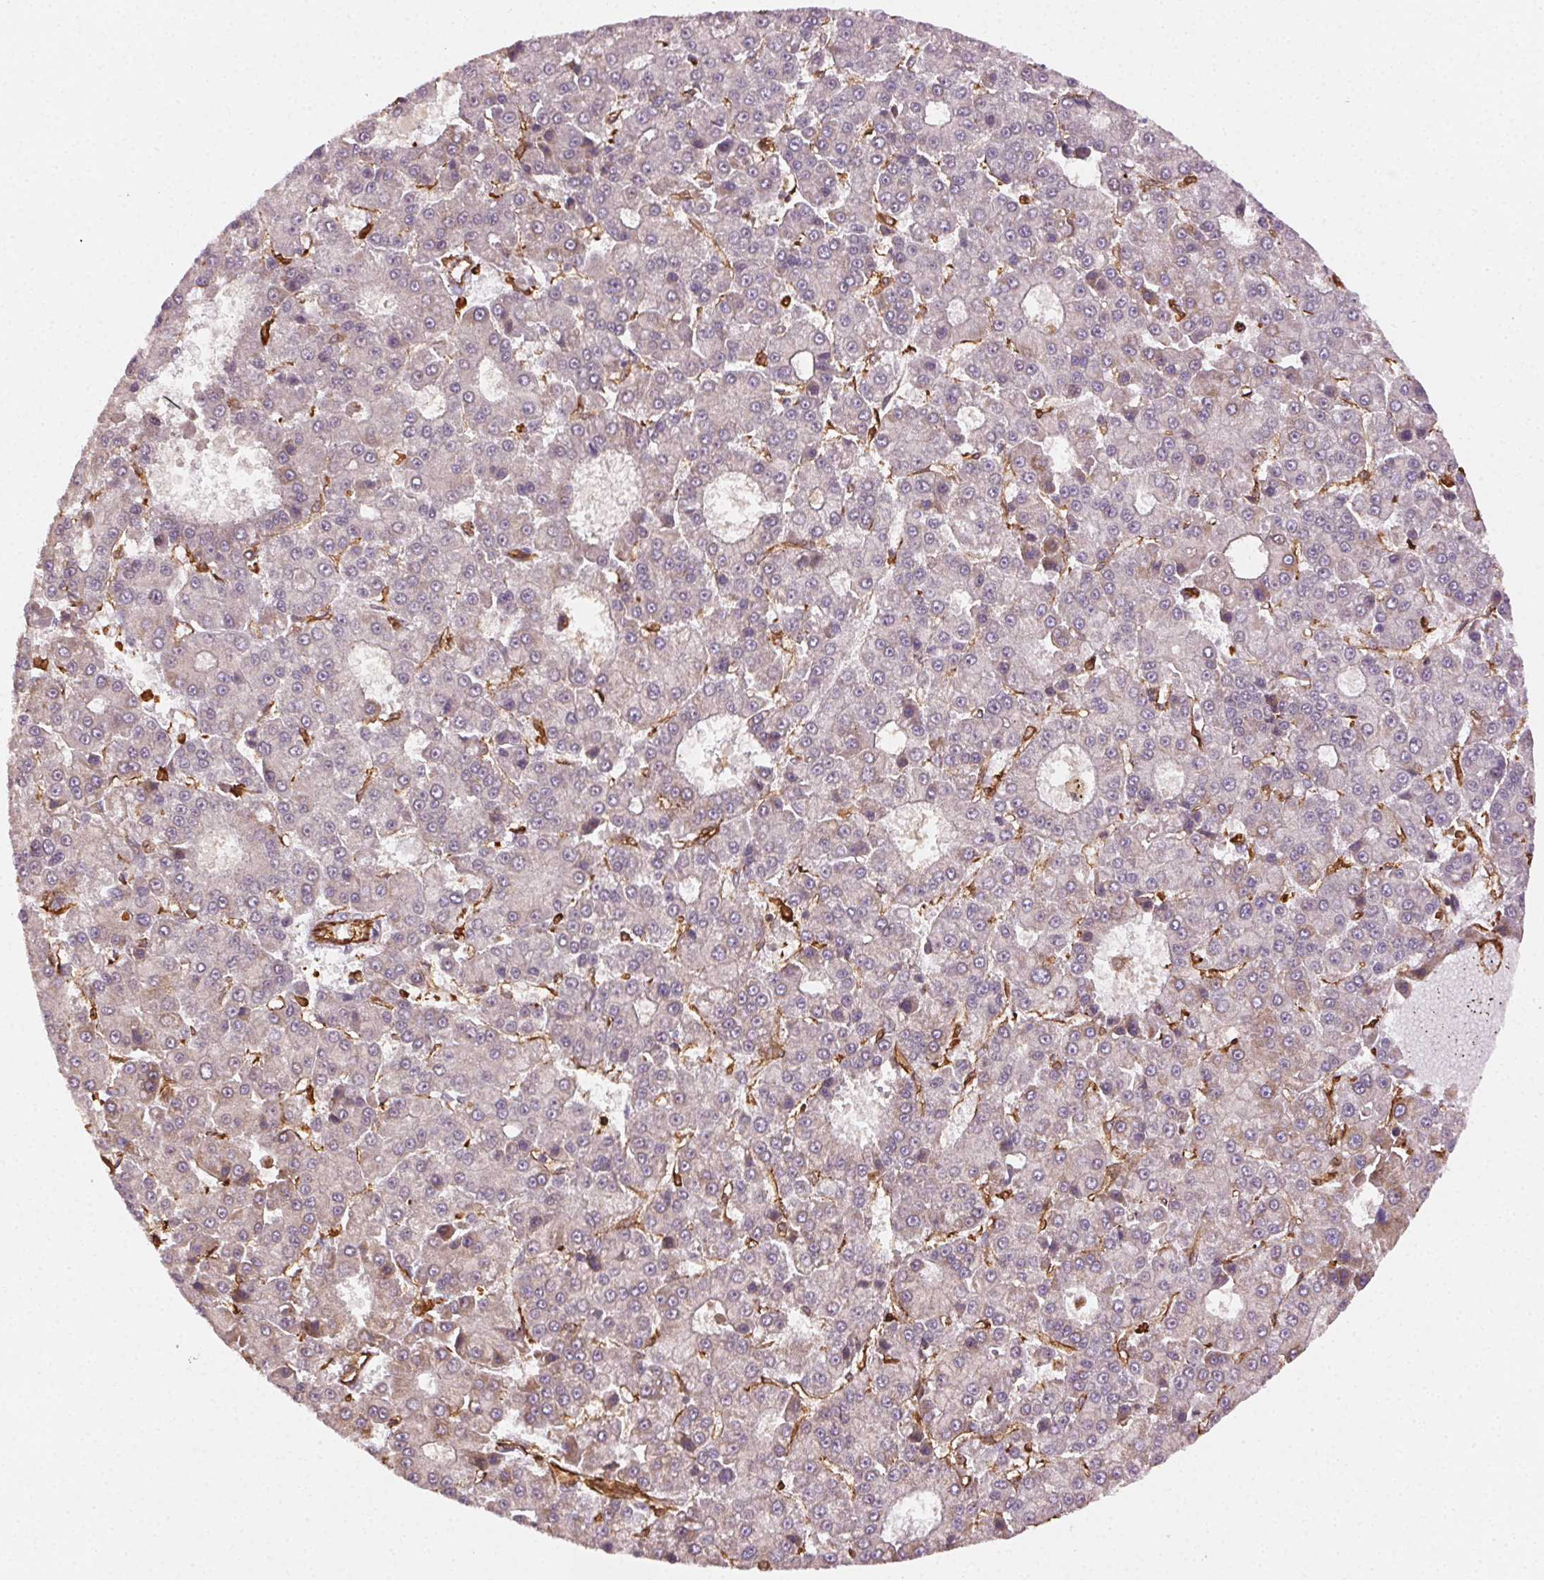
{"staining": {"intensity": "weak", "quantity": "<25%", "location": "cytoplasmic/membranous"}, "tissue": "liver cancer", "cell_type": "Tumor cells", "image_type": "cancer", "snomed": [{"axis": "morphology", "description": "Carcinoma, Hepatocellular, NOS"}, {"axis": "topography", "description": "Liver"}], "caption": "Tumor cells show no significant staining in hepatocellular carcinoma (liver).", "gene": "RNASET2", "patient": {"sex": "male", "age": 70}}